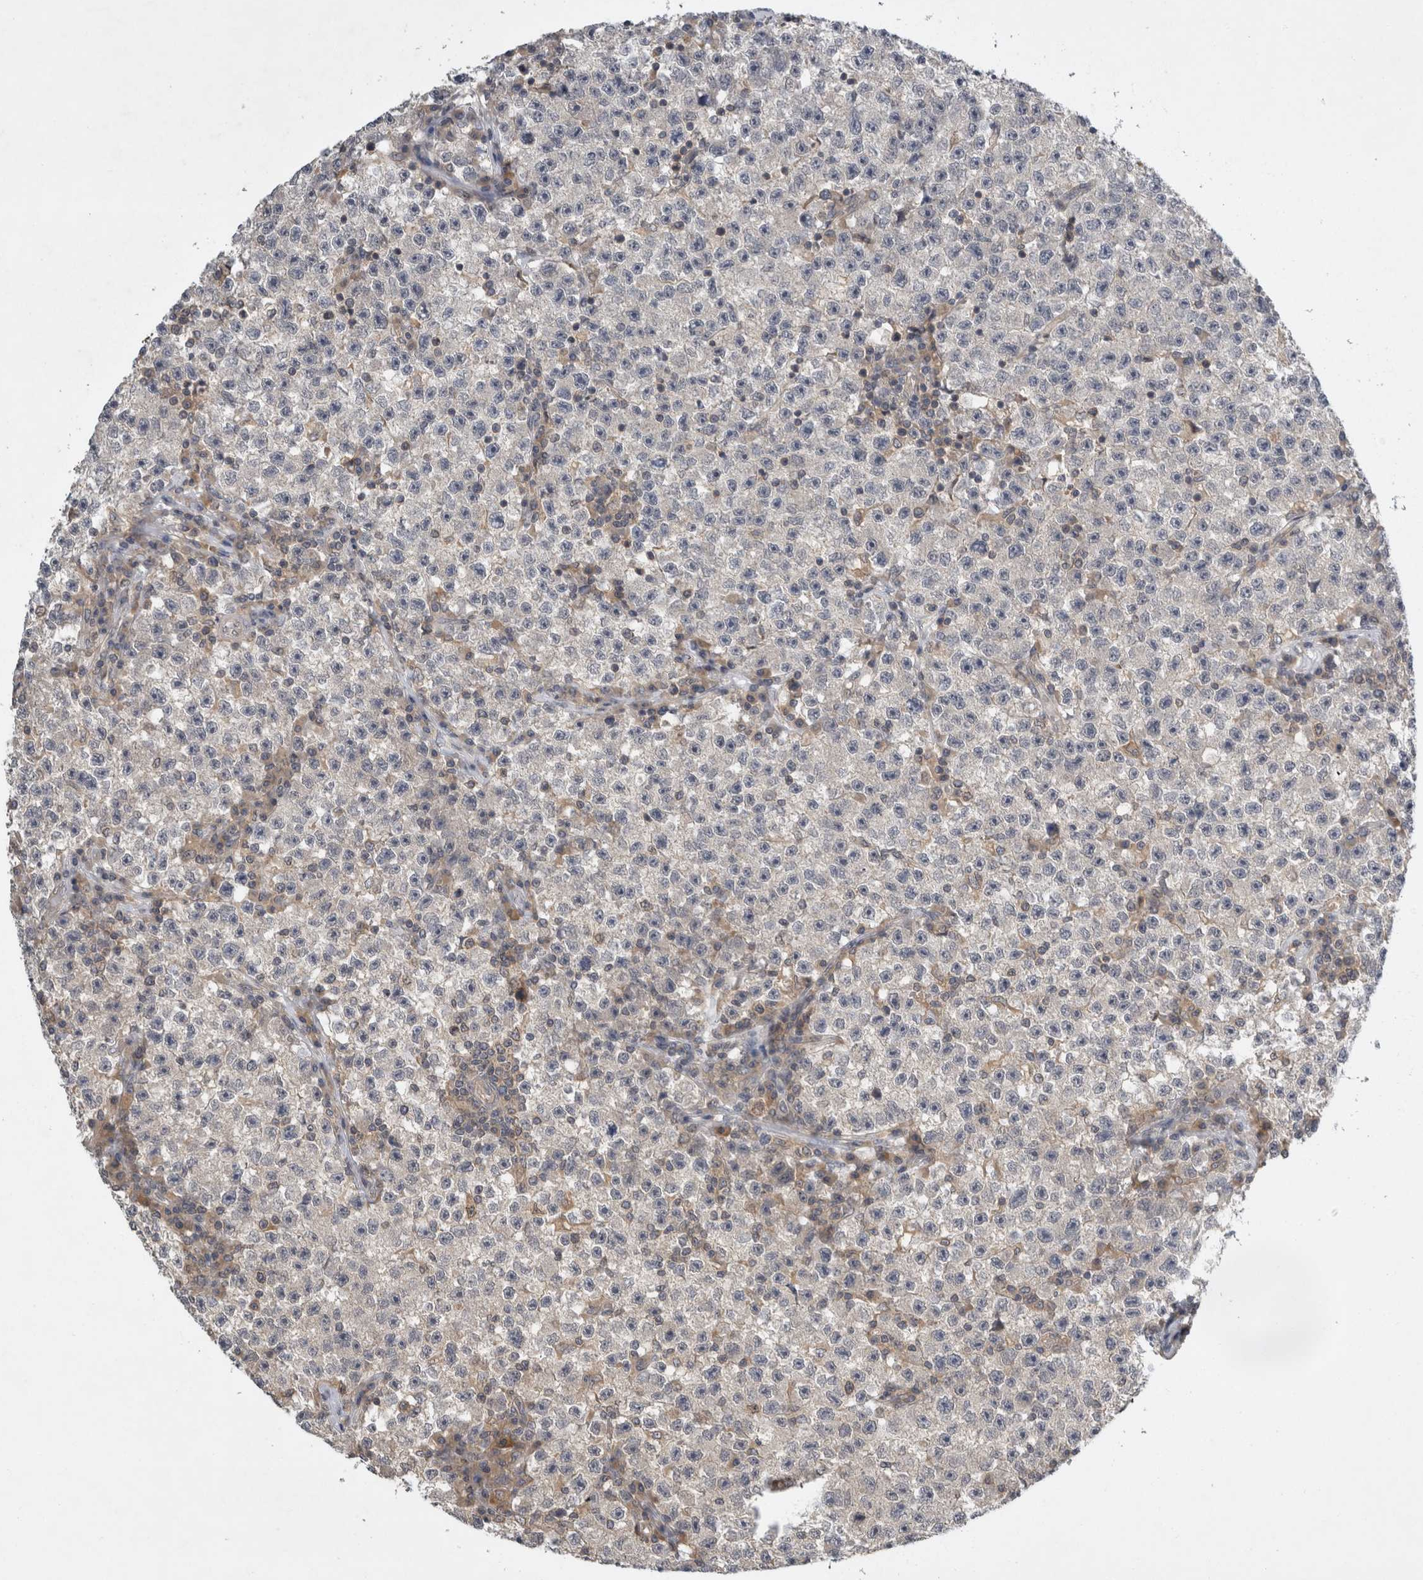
{"staining": {"intensity": "weak", "quantity": "<25%", "location": "cytoplasmic/membranous"}, "tissue": "testis cancer", "cell_type": "Tumor cells", "image_type": "cancer", "snomed": [{"axis": "morphology", "description": "Seminoma, NOS"}, {"axis": "topography", "description": "Testis"}], "caption": "Image shows no significant protein expression in tumor cells of seminoma (testis).", "gene": "AASDHPPT", "patient": {"sex": "male", "age": 22}}